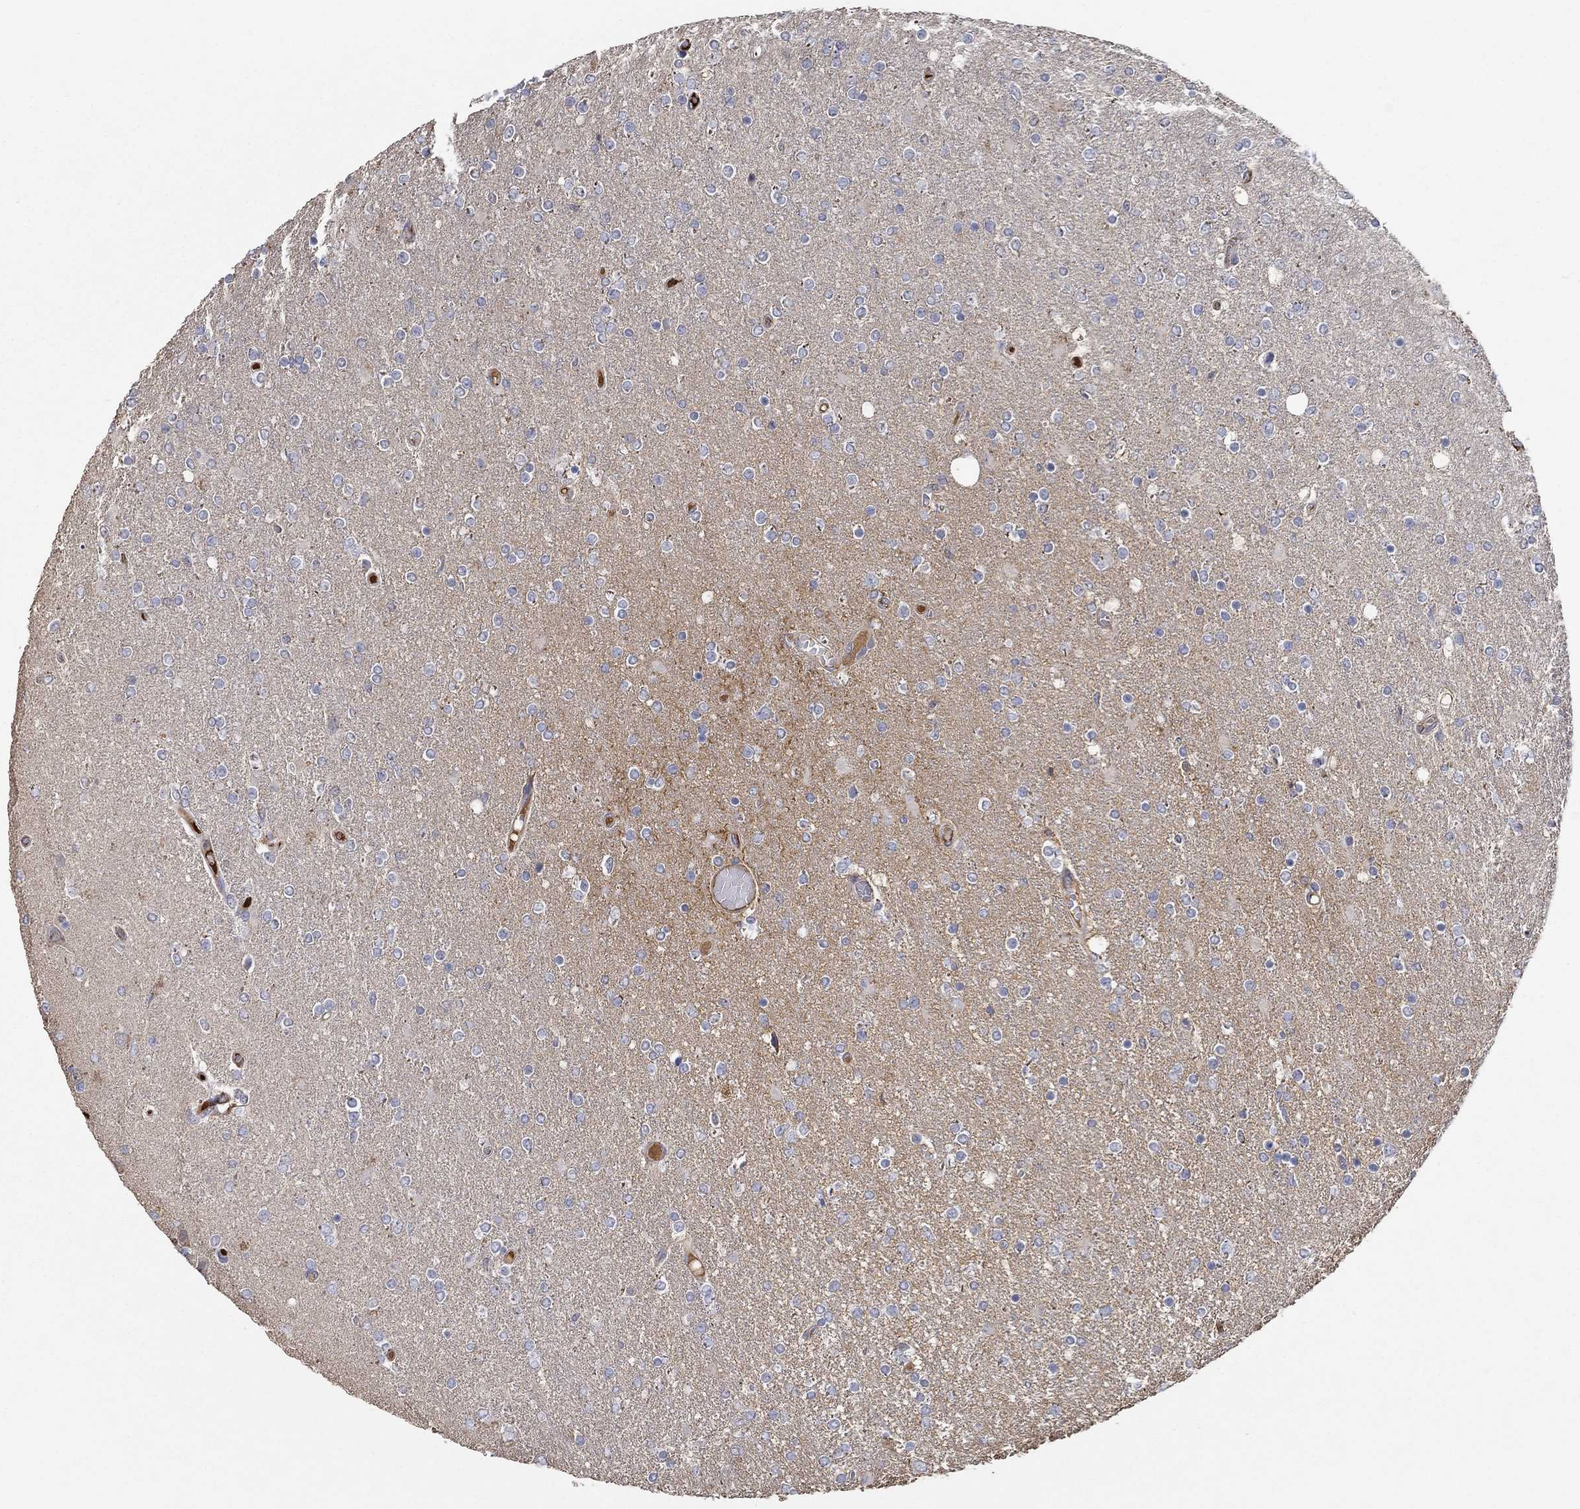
{"staining": {"intensity": "negative", "quantity": "none", "location": "none"}, "tissue": "glioma", "cell_type": "Tumor cells", "image_type": "cancer", "snomed": [{"axis": "morphology", "description": "Glioma, malignant, High grade"}, {"axis": "topography", "description": "Cerebral cortex"}], "caption": "High magnification brightfield microscopy of malignant glioma (high-grade) stained with DAB (3,3'-diaminobenzidine) (brown) and counterstained with hematoxylin (blue): tumor cells show no significant positivity.", "gene": "IL10", "patient": {"sex": "male", "age": 70}}